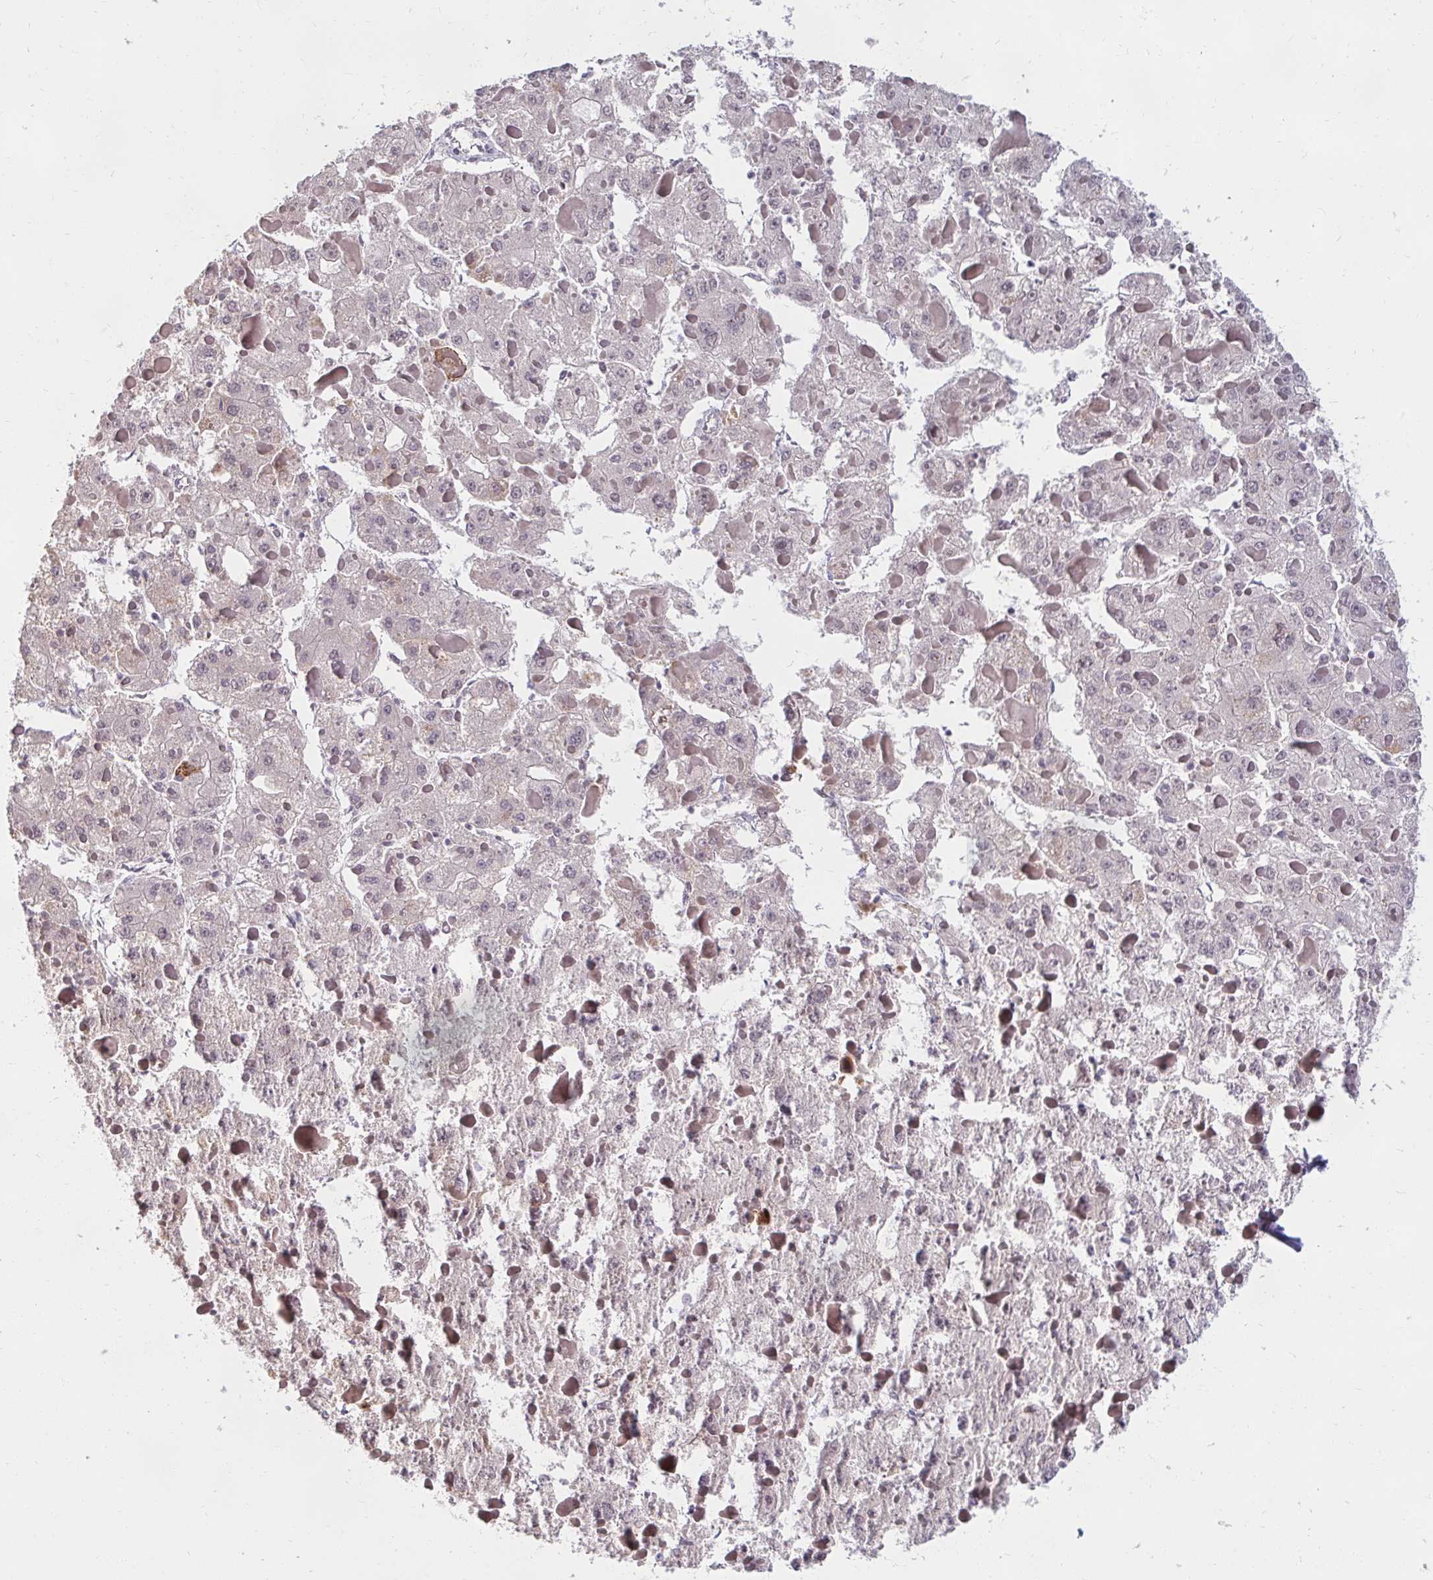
{"staining": {"intensity": "negative", "quantity": "none", "location": "none"}, "tissue": "liver cancer", "cell_type": "Tumor cells", "image_type": "cancer", "snomed": [{"axis": "morphology", "description": "Carcinoma, Hepatocellular, NOS"}, {"axis": "topography", "description": "Liver"}], "caption": "Liver cancer (hepatocellular carcinoma) stained for a protein using immunohistochemistry shows no positivity tumor cells.", "gene": "DDN", "patient": {"sex": "female", "age": 73}}